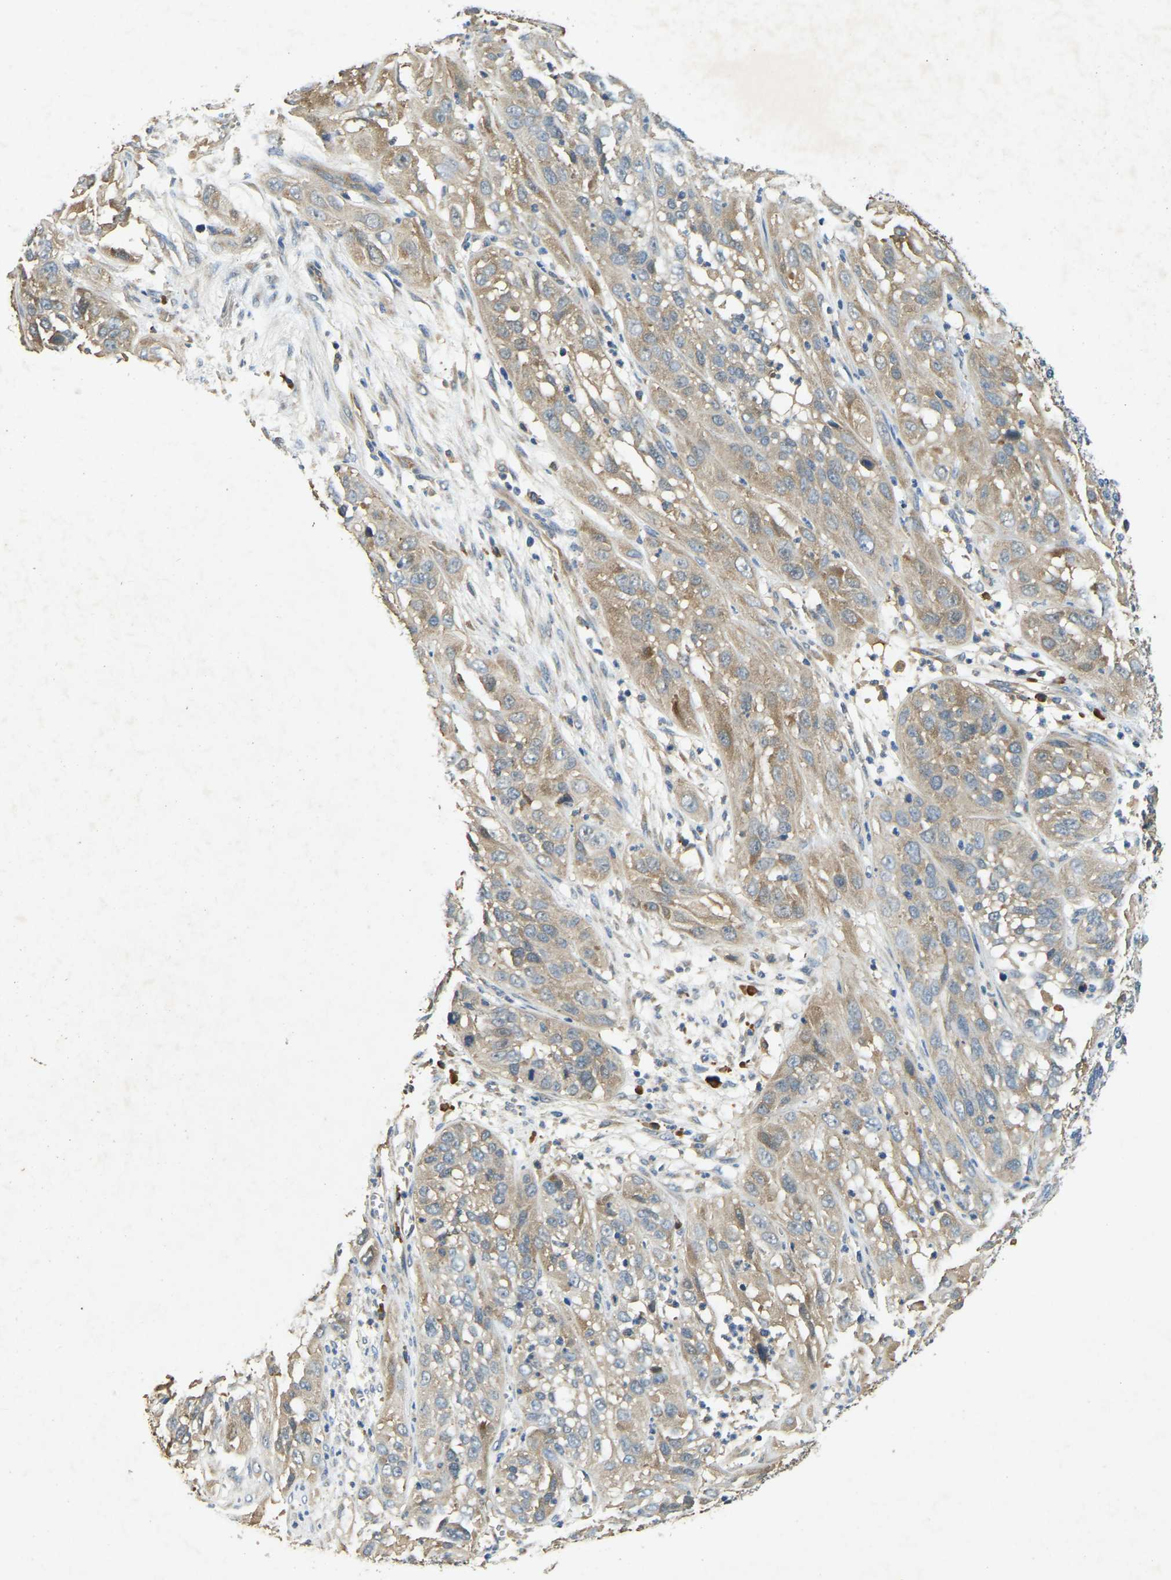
{"staining": {"intensity": "weak", "quantity": ">75%", "location": "cytoplasmic/membranous"}, "tissue": "cervical cancer", "cell_type": "Tumor cells", "image_type": "cancer", "snomed": [{"axis": "morphology", "description": "Squamous cell carcinoma, NOS"}, {"axis": "topography", "description": "Cervix"}], "caption": "This is an image of immunohistochemistry (IHC) staining of cervical cancer (squamous cell carcinoma), which shows weak staining in the cytoplasmic/membranous of tumor cells.", "gene": "CFLAR", "patient": {"sex": "female", "age": 32}}